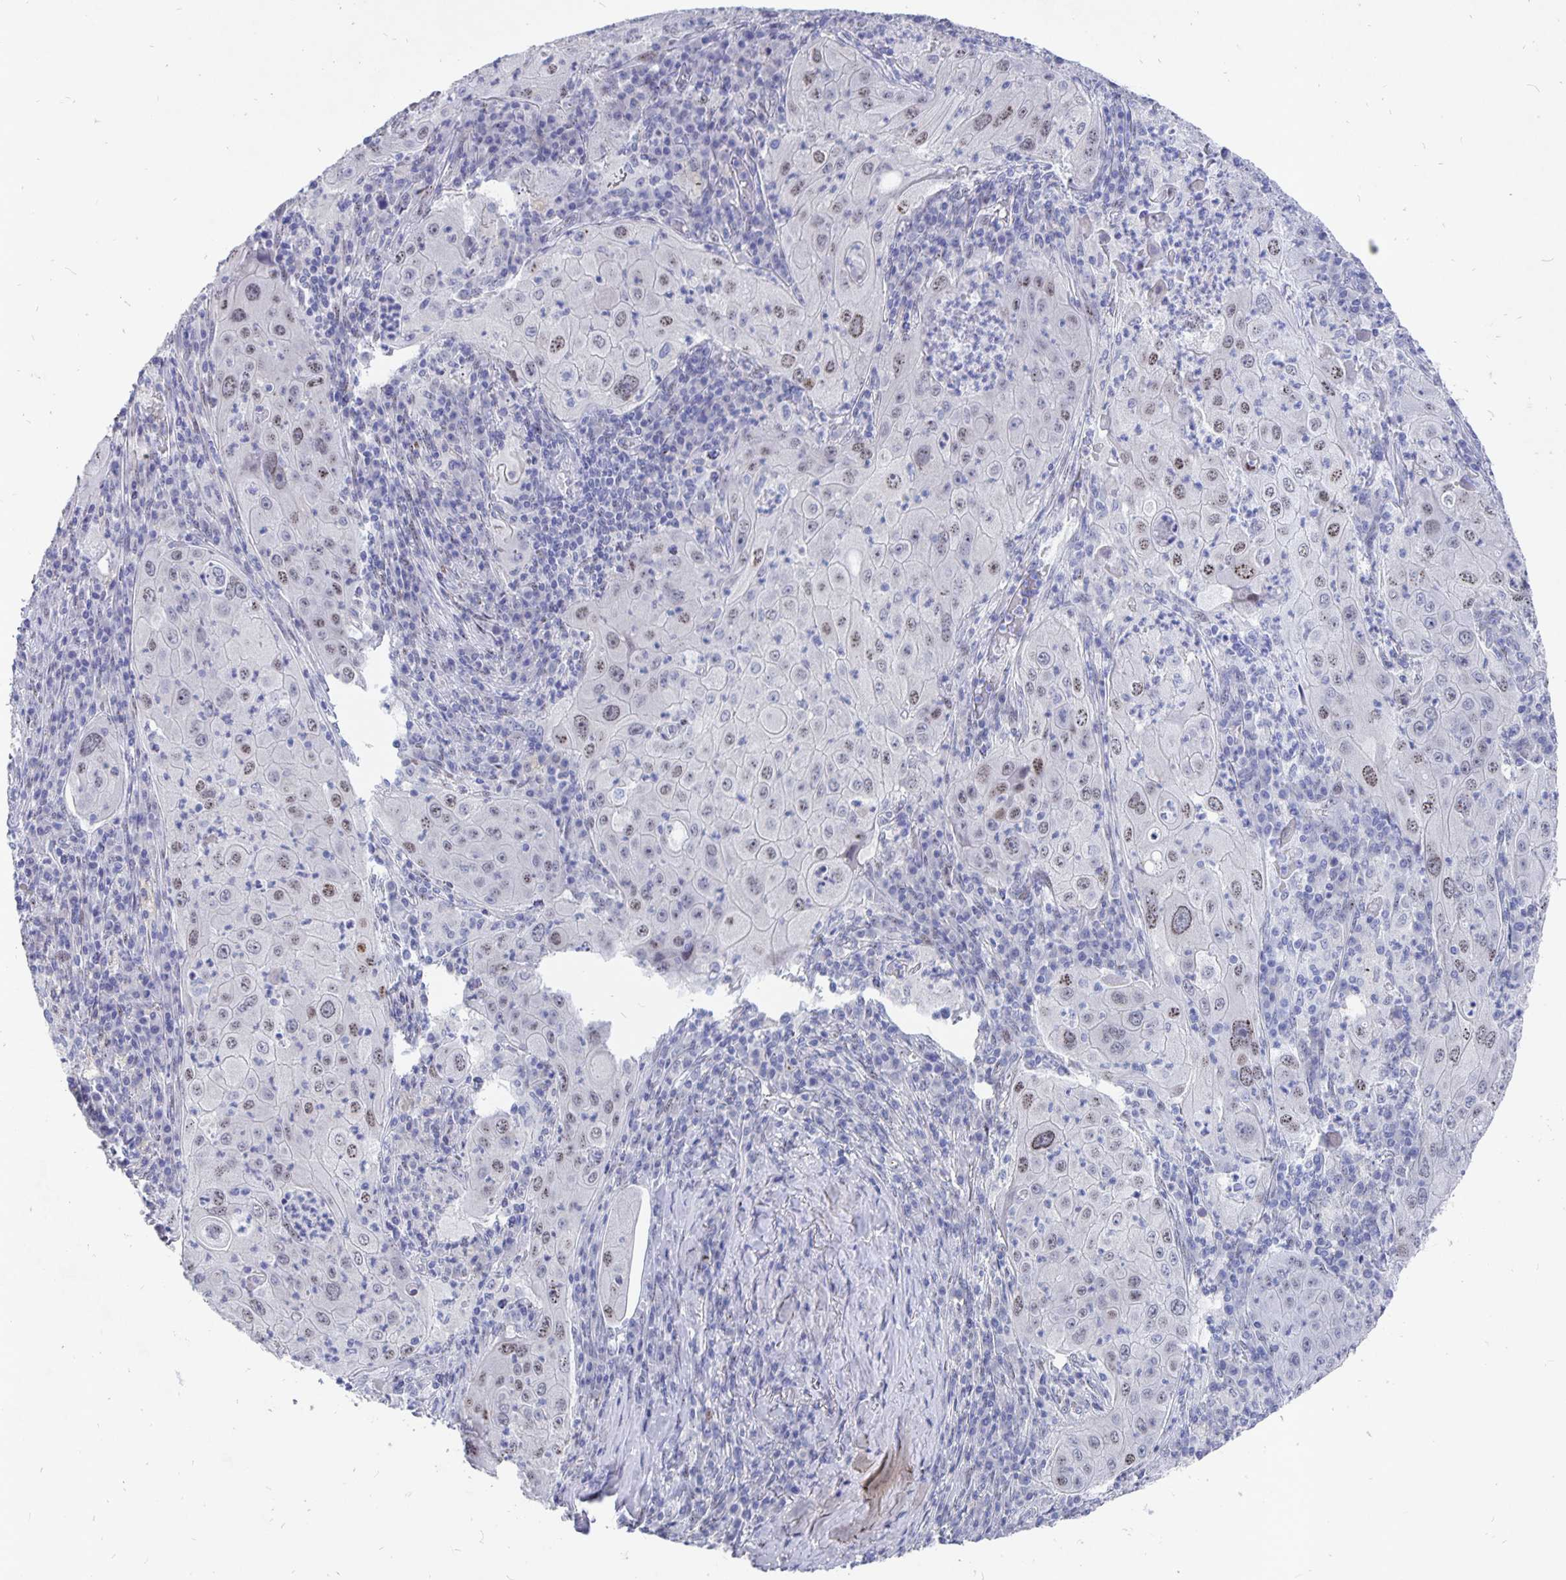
{"staining": {"intensity": "weak", "quantity": "25%-75%", "location": "nuclear"}, "tissue": "lung cancer", "cell_type": "Tumor cells", "image_type": "cancer", "snomed": [{"axis": "morphology", "description": "Squamous cell carcinoma, NOS"}, {"axis": "topography", "description": "Lung"}], "caption": "Immunohistochemistry micrograph of neoplastic tissue: lung squamous cell carcinoma stained using immunohistochemistry demonstrates low levels of weak protein expression localized specifically in the nuclear of tumor cells, appearing as a nuclear brown color.", "gene": "SMOC1", "patient": {"sex": "female", "age": 59}}